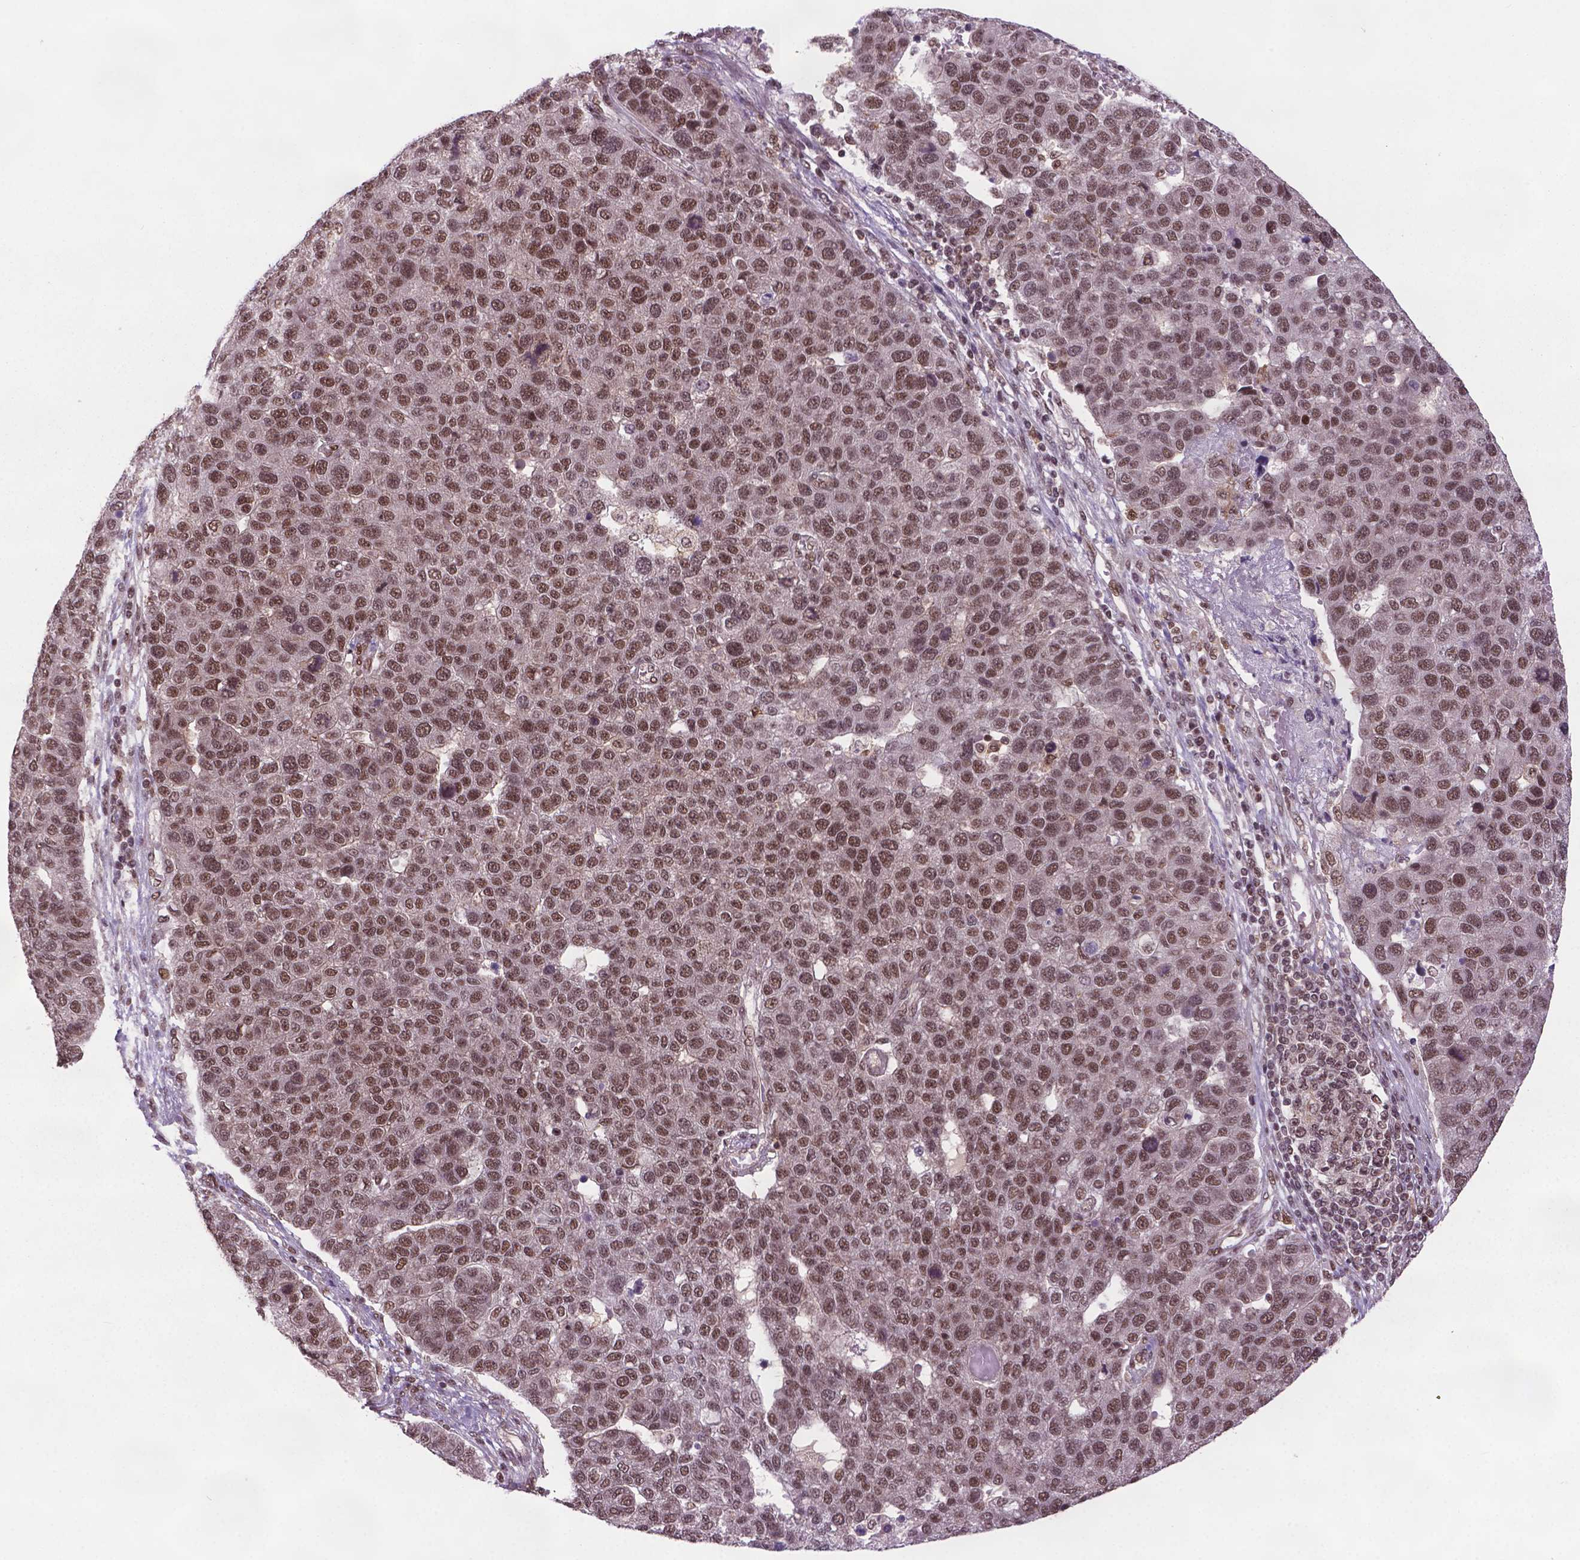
{"staining": {"intensity": "strong", "quantity": ">75%", "location": "nuclear"}, "tissue": "pancreatic cancer", "cell_type": "Tumor cells", "image_type": "cancer", "snomed": [{"axis": "morphology", "description": "Adenocarcinoma, NOS"}, {"axis": "topography", "description": "Pancreas"}], "caption": "This is an image of immunohistochemistry (IHC) staining of adenocarcinoma (pancreatic), which shows strong expression in the nuclear of tumor cells.", "gene": "SIRT6", "patient": {"sex": "female", "age": 61}}